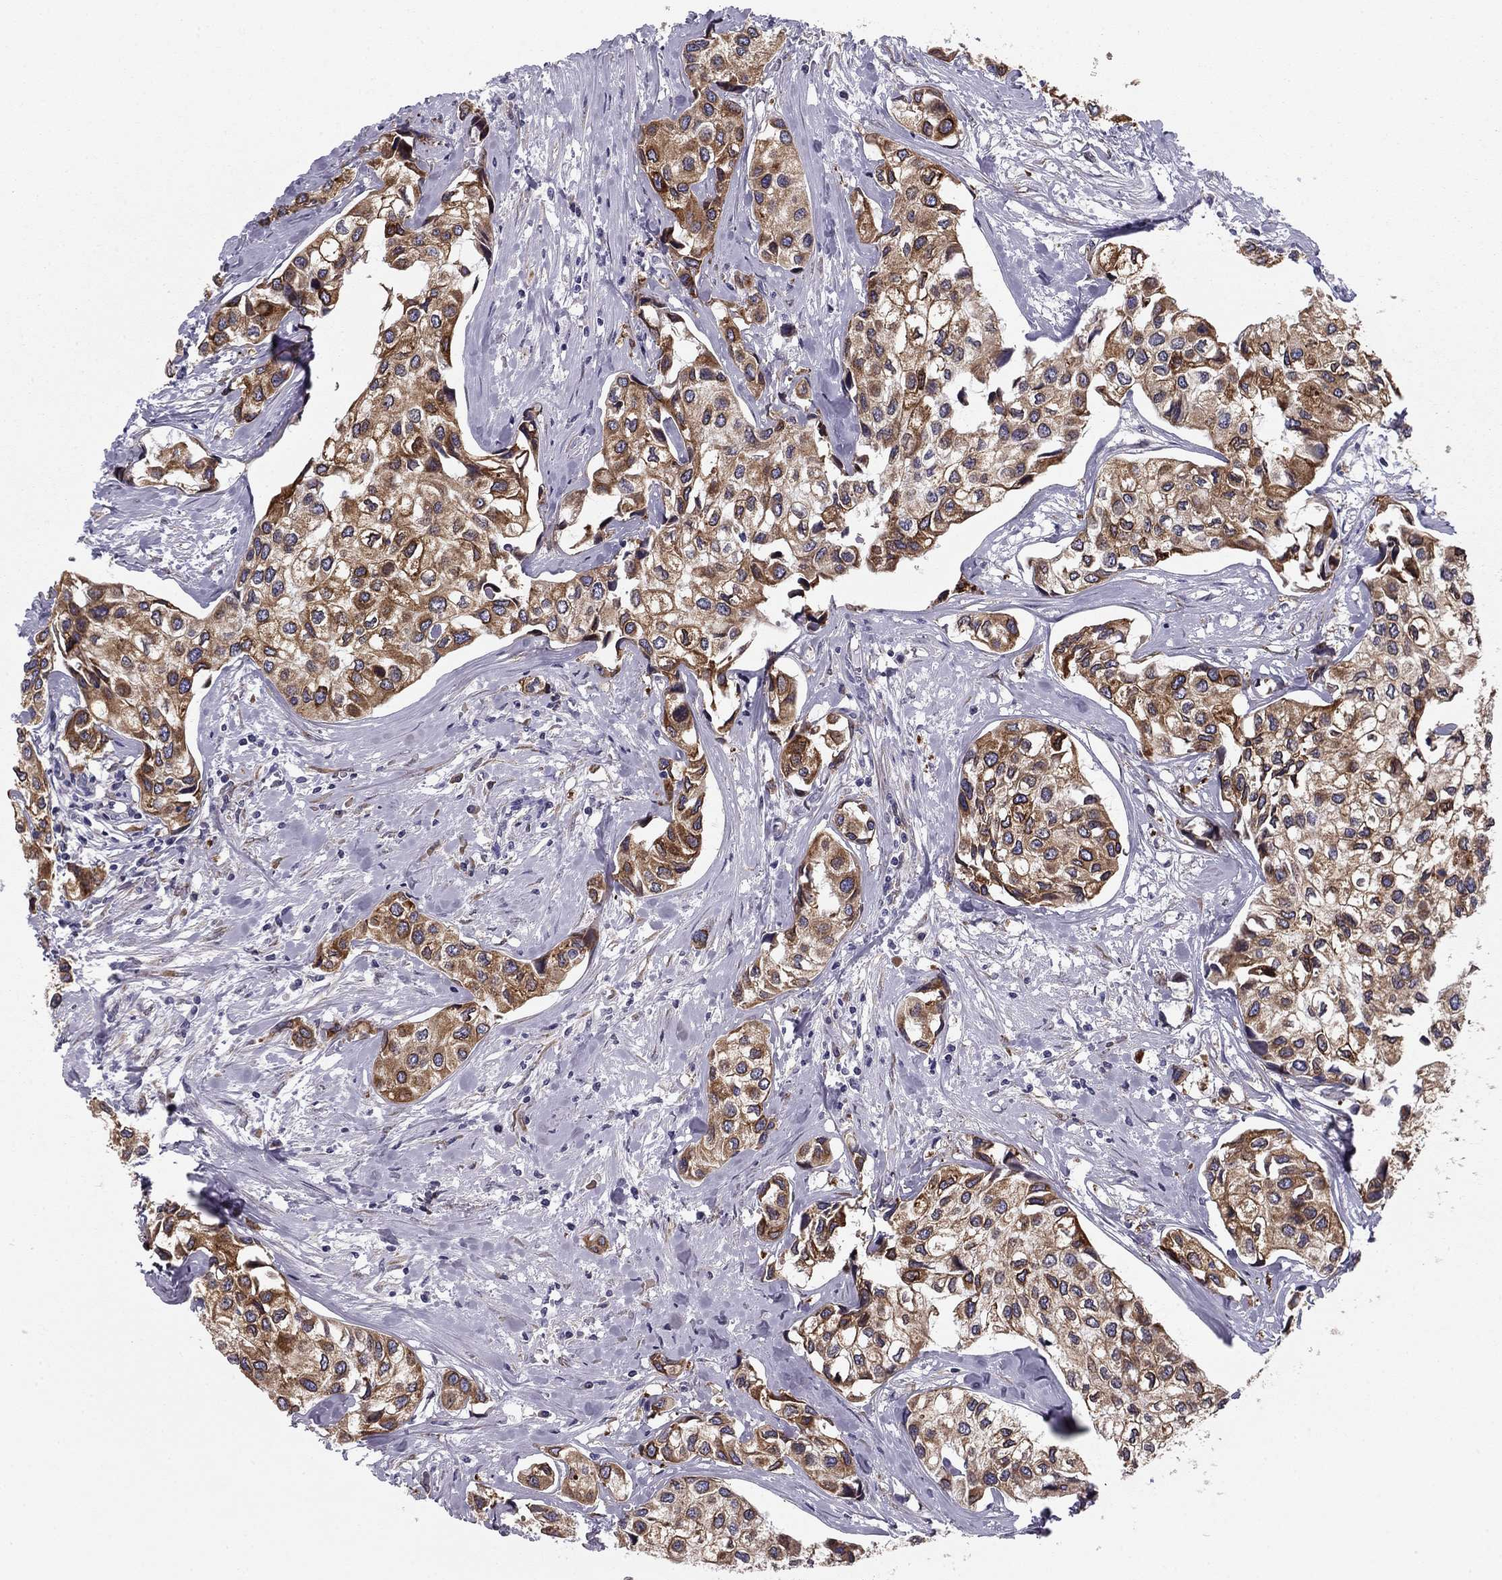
{"staining": {"intensity": "strong", "quantity": ">75%", "location": "cytoplasmic/membranous"}, "tissue": "urothelial cancer", "cell_type": "Tumor cells", "image_type": "cancer", "snomed": [{"axis": "morphology", "description": "Urothelial carcinoma, High grade"}, {"axis": "topography", "description": "Urinary bladder"}], "caption": "Strong cytoplasmic/membranous positivity for a protein is present in about >75% of tumor cells of urothelial carcinoma (high-grade) using IHC.", "gene": "TMED3", "patient": {"sex": "male", "age": 73}}